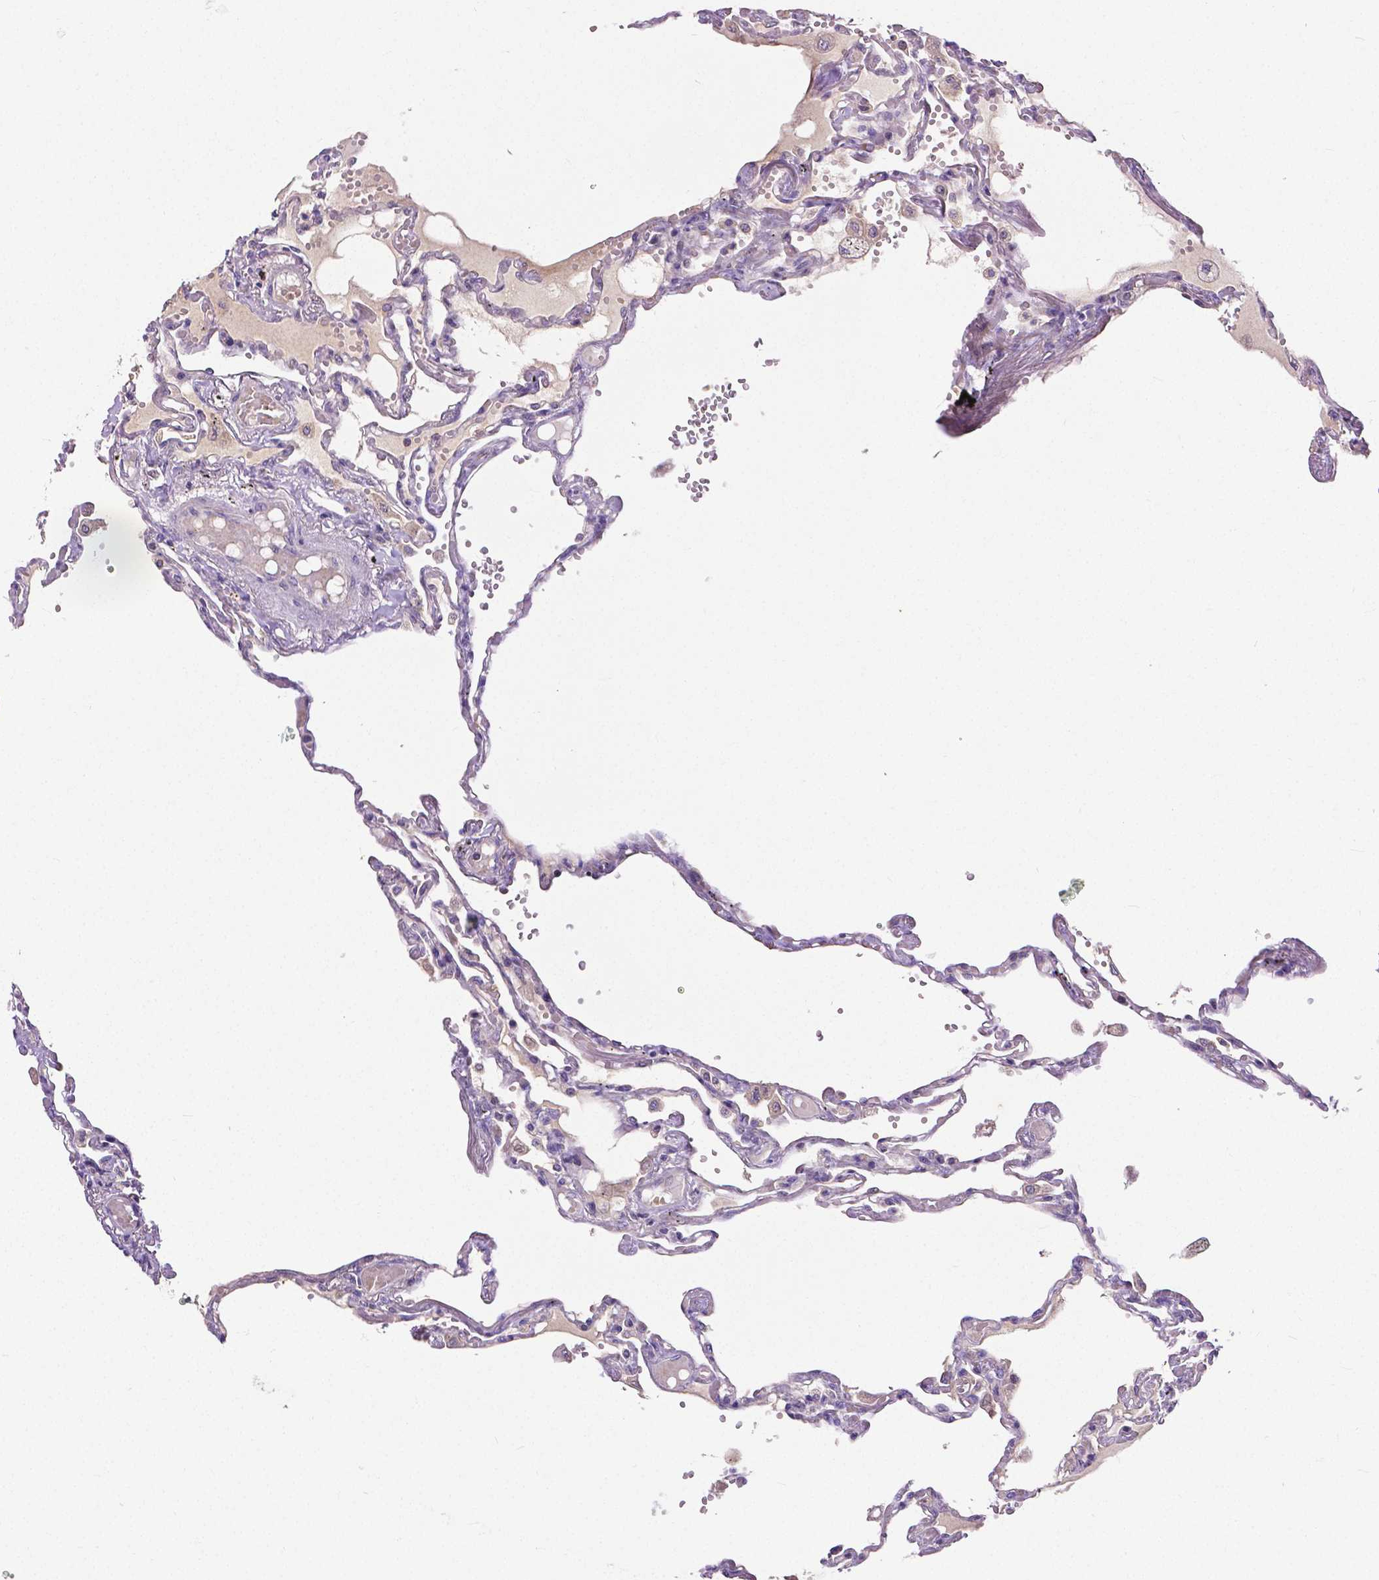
{"staining": {"intensity": "negative", "quantity": "none", "location": "none"}, "tissue": "lung", "cell_type": "Alveolar cells", "image_type": "normal", "snomed": [{"axis": "morphology", "description": "Normal tissue, NOS"}, {"axis": "morphology", "description": "Adenocarcinoma, NOS"}, {"axis": "topography", "description": "Cartilage tissue"}, {"axis": "topography", "description": "Lung"}], "caption": "Human lung stained for a protein using immunohistochemistry (IHC) shows no expression in alveolar cells.", "gene": "DICER1", "patient": {"sex": "female", "age": 67}}